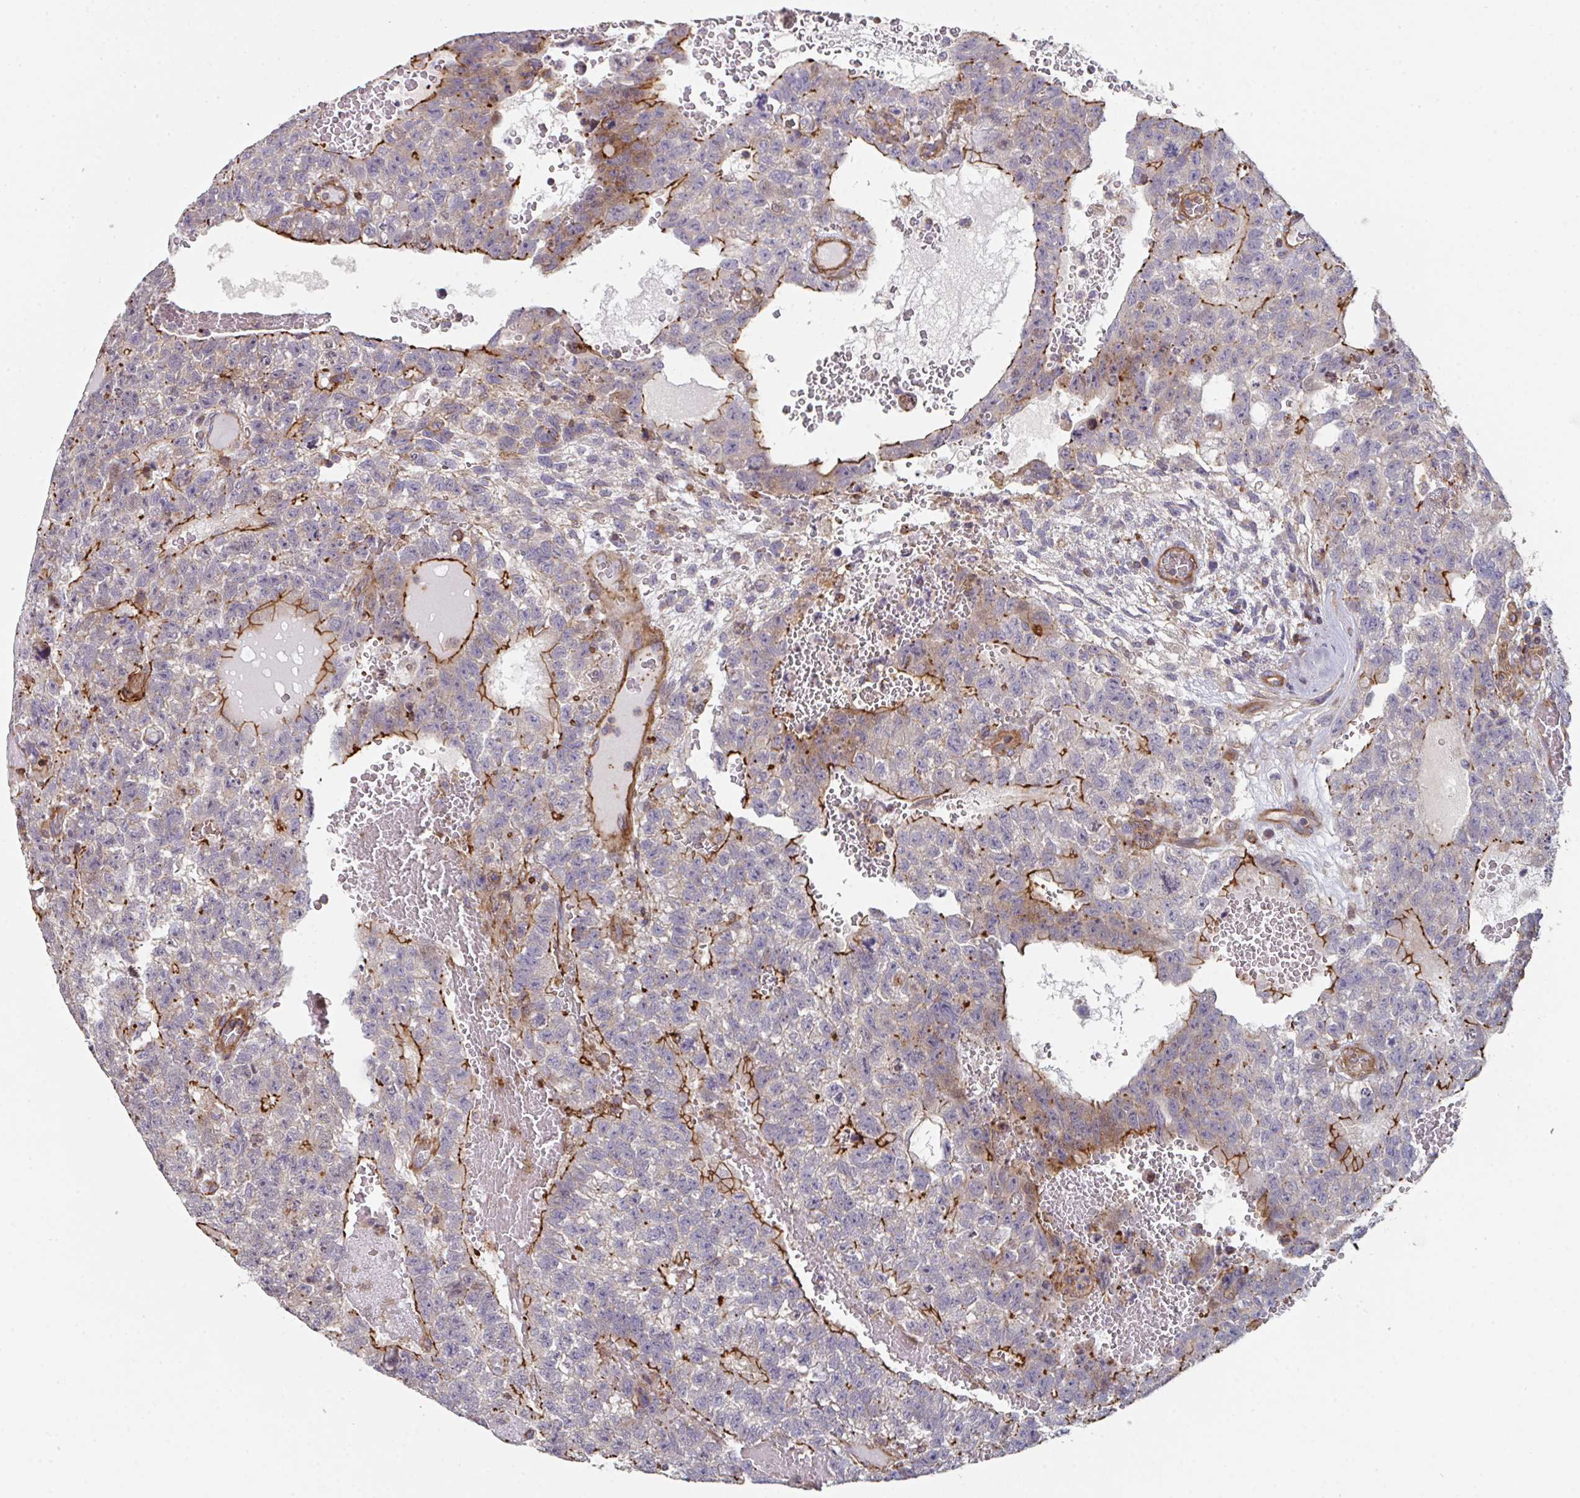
{"staining": {"intensity": "moderate", "quantity": "25%-75%", "location": "cytoplasmic/membranous"}, "tissue": "testis cancer", "cell_type": "Tumor cells", "image_type": "cancer", "snomed": [{"axis": "morphology", "description": "Carcinoma, Embryonal, NOS"}, {"axis": "topography", "description": "Testis"}], "caption": "Immunohistochemistry (DAB) staining of testis embryonal carcinoma displays moderate cytoplasmic/membranous protein expression in approximately 25%-75% of tumor cells.", "gene": "FZD2", "patient": {"sex": "male", "age": 26}}